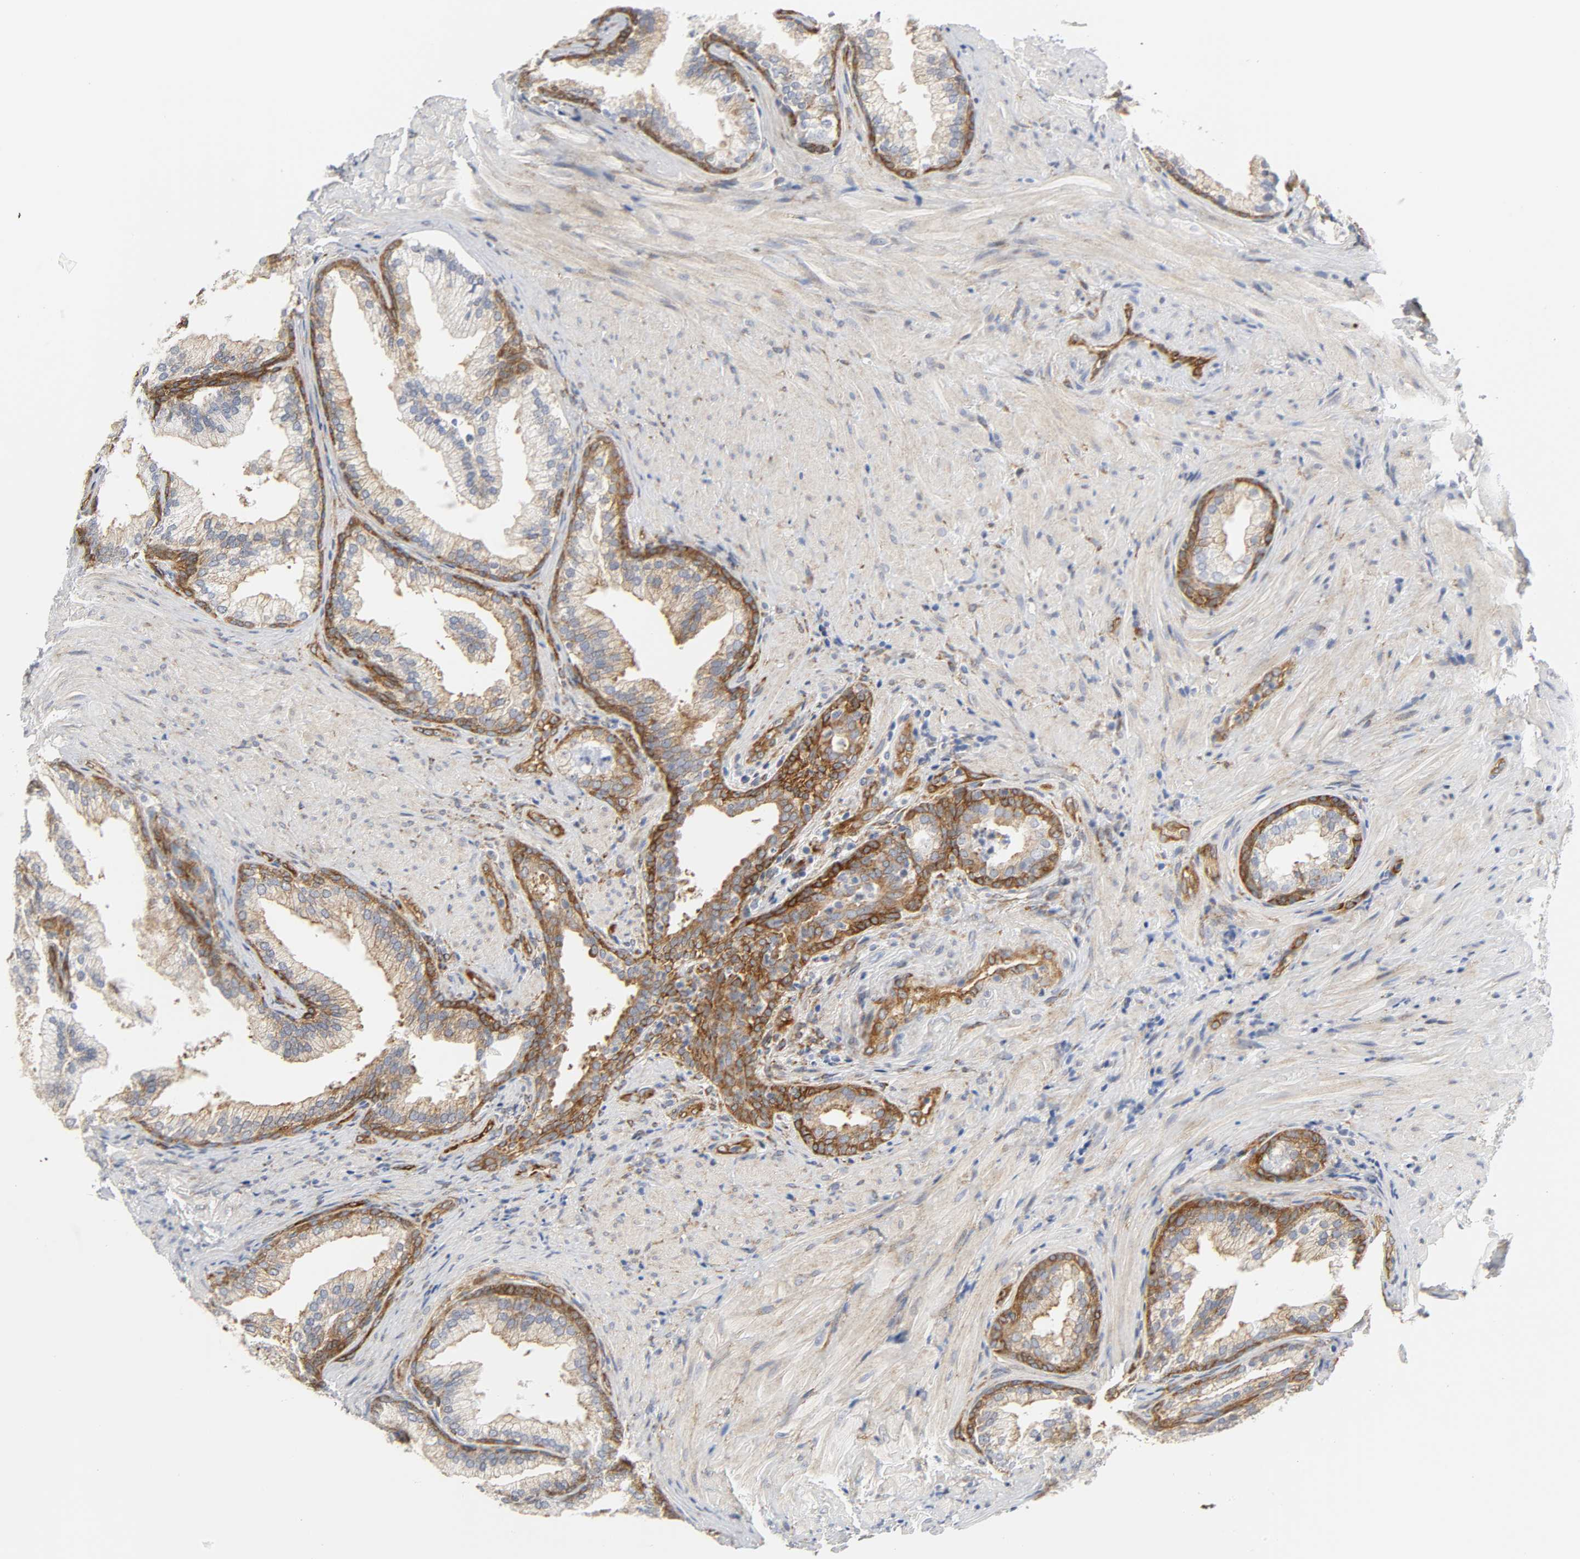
{"staining": {"intensity": "moderate", "quantity": "<25%", "location": "cytoplasmic/membranous"}, "tissue": "prostate", "cell_type": "Glandular cells", "image_type": "normal", "snomed": [{"axis": "morphology", "description": "Normal tissue, NOS"}, {"axis": "topography", "description": "Prostate"}], "caption": "Protein staining of unremarkable prostate demonstrates moderate cytoplasmic/membranous expression in approximately <25% of glandular cells. (Brightfield microscopy of DAB IHC at high magnification).", "gene": "DOCK1", "patient": {"sex": "male", "age": 76}}